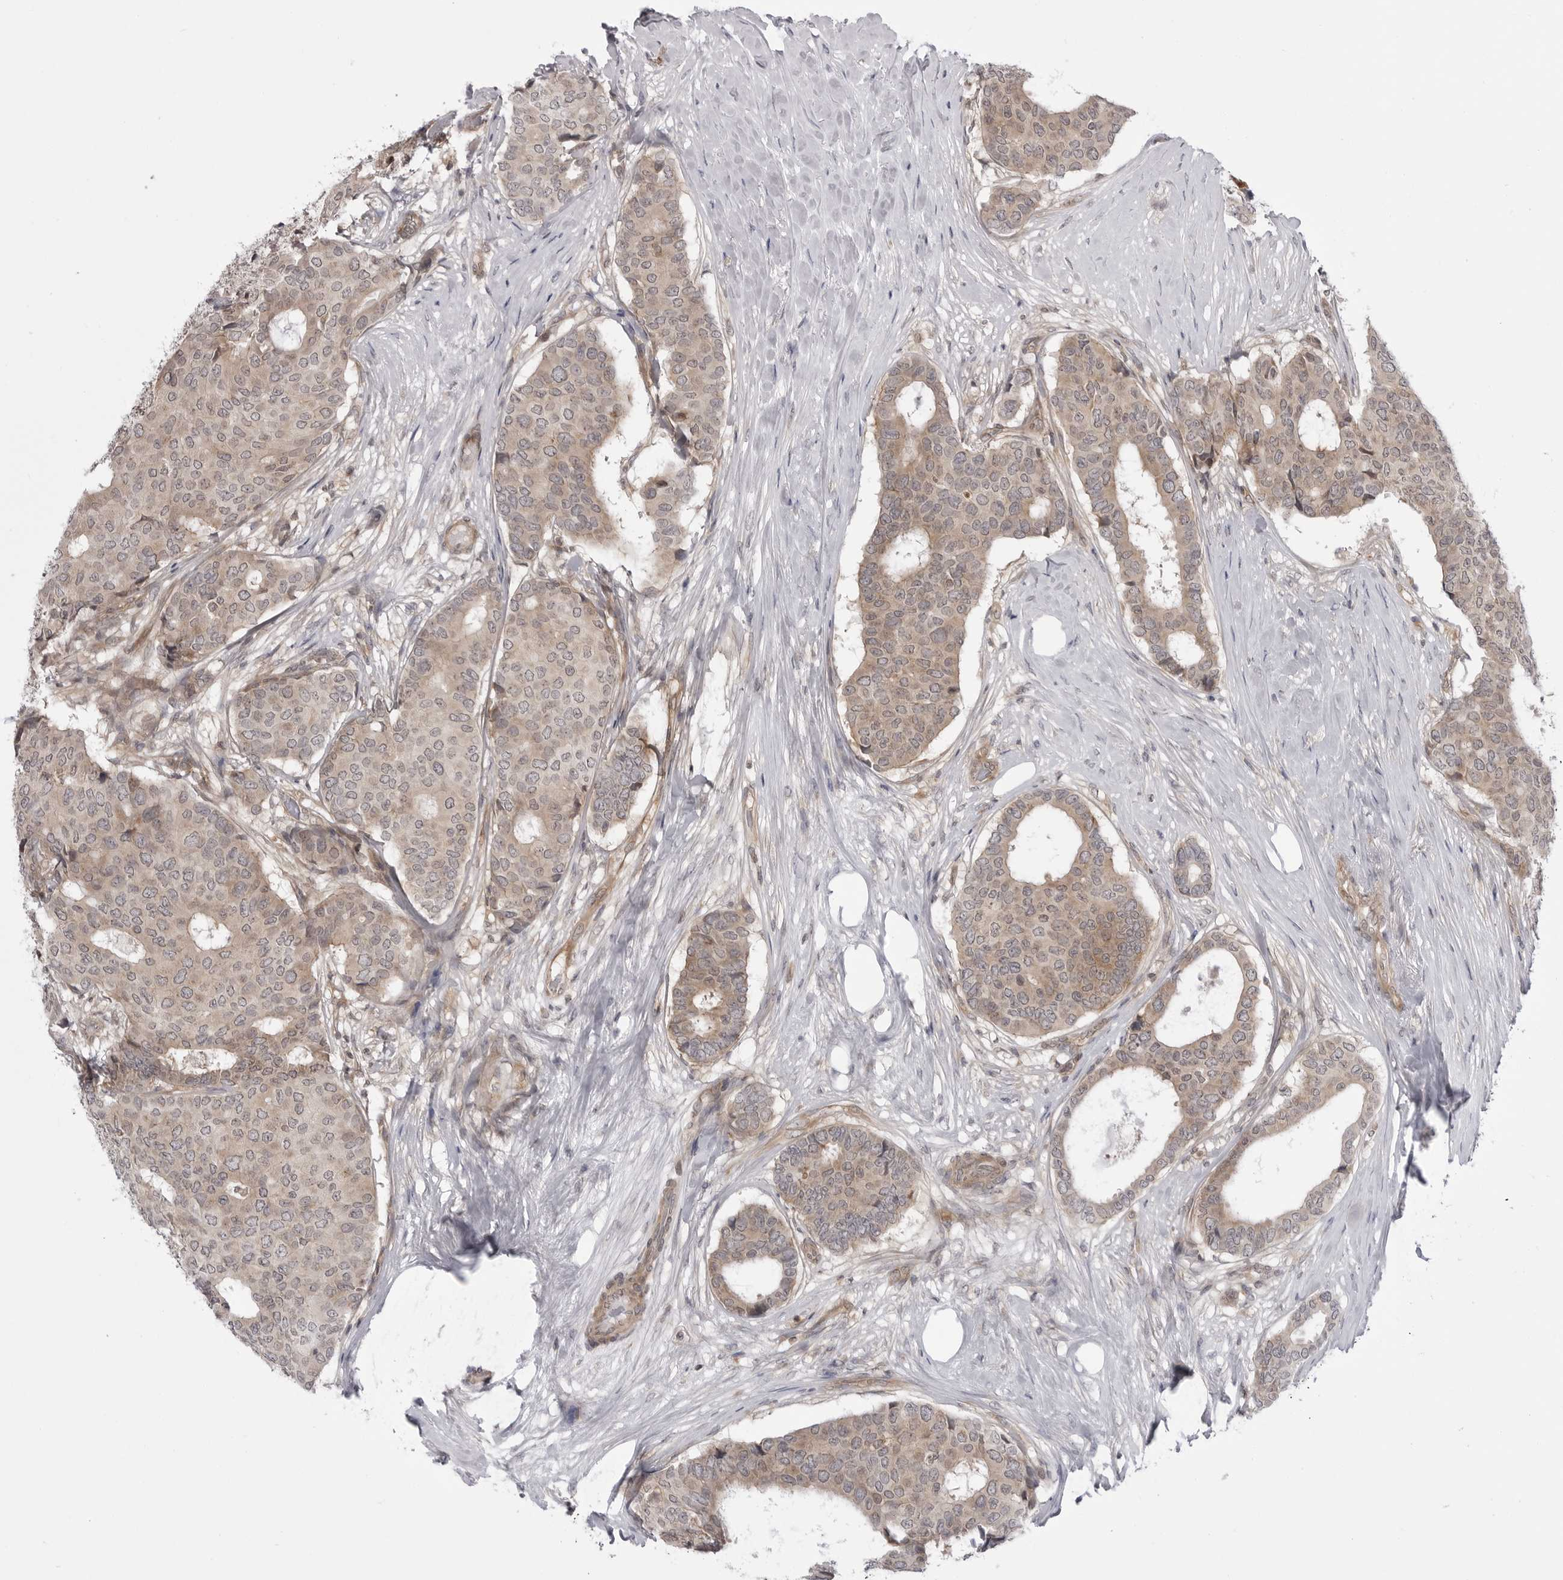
{"staining": {"intensity": "weak", "quantity": ">75%", "location": "cytoplasmic/membranous"}, "tissue": "breast cancer", "cell_type": "Tumor cells", "image_type": "cancer", "snomed": [{"axis": "morphology", "description": "Duct carcinoma"}, {"axis": "topography", "description": "Breast"}], "caption": "DAB (3,3'-diaminobenzidine) immunohistochemical staining of invasive ductal carcinoma (breast) reveals weak cytoplasmic/membranous protein expression in about >75% of tumor cells.", "gene": "CCDC18", "patient": {"sex": "female", "age": 75}}